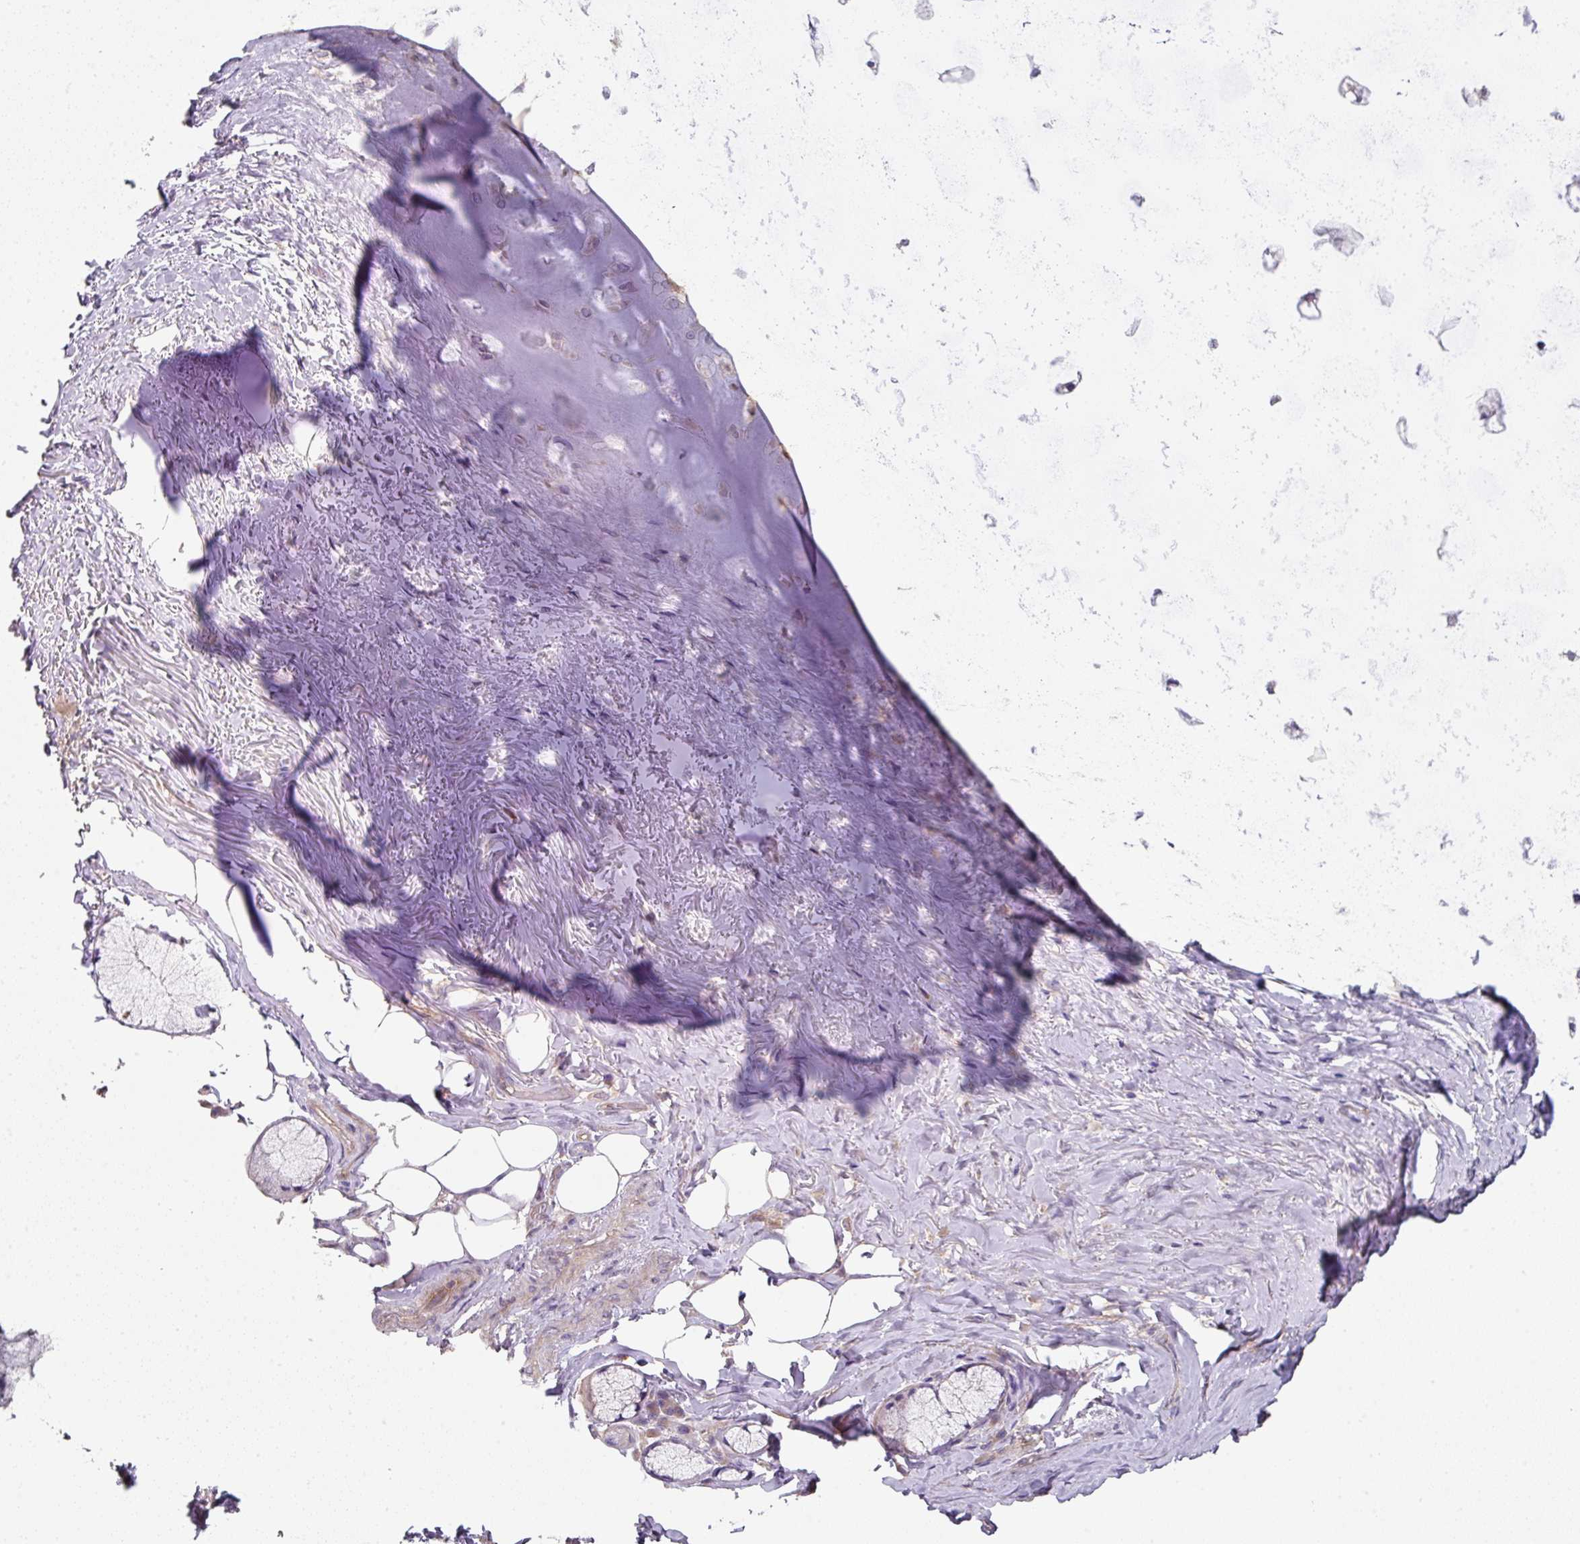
{"staining": {"intensity": "weak", "quantity": ">75%", "location": "cytoplasmic/membranous"}, "tissue": "adipose tissue", "cell_type": "Adipocytes", "image_type": "normal", "snomed": [{"axis": "morphology", "description": "Normal tissue, NOS"}, {"axis": "topography", "description": "Cartilage tissue"}, {"axis": "topography", "description": "Bronchus"}], "caption": "Weak cytoplasmic/membranous positivity is seen in approximately >75% of adipocytes in benign adipose tissue. (DAB = brown stain, brightfield microscopy at high magnification).", "gene": "C4orf48", "patient": {"sex": "male", "age": 56}}